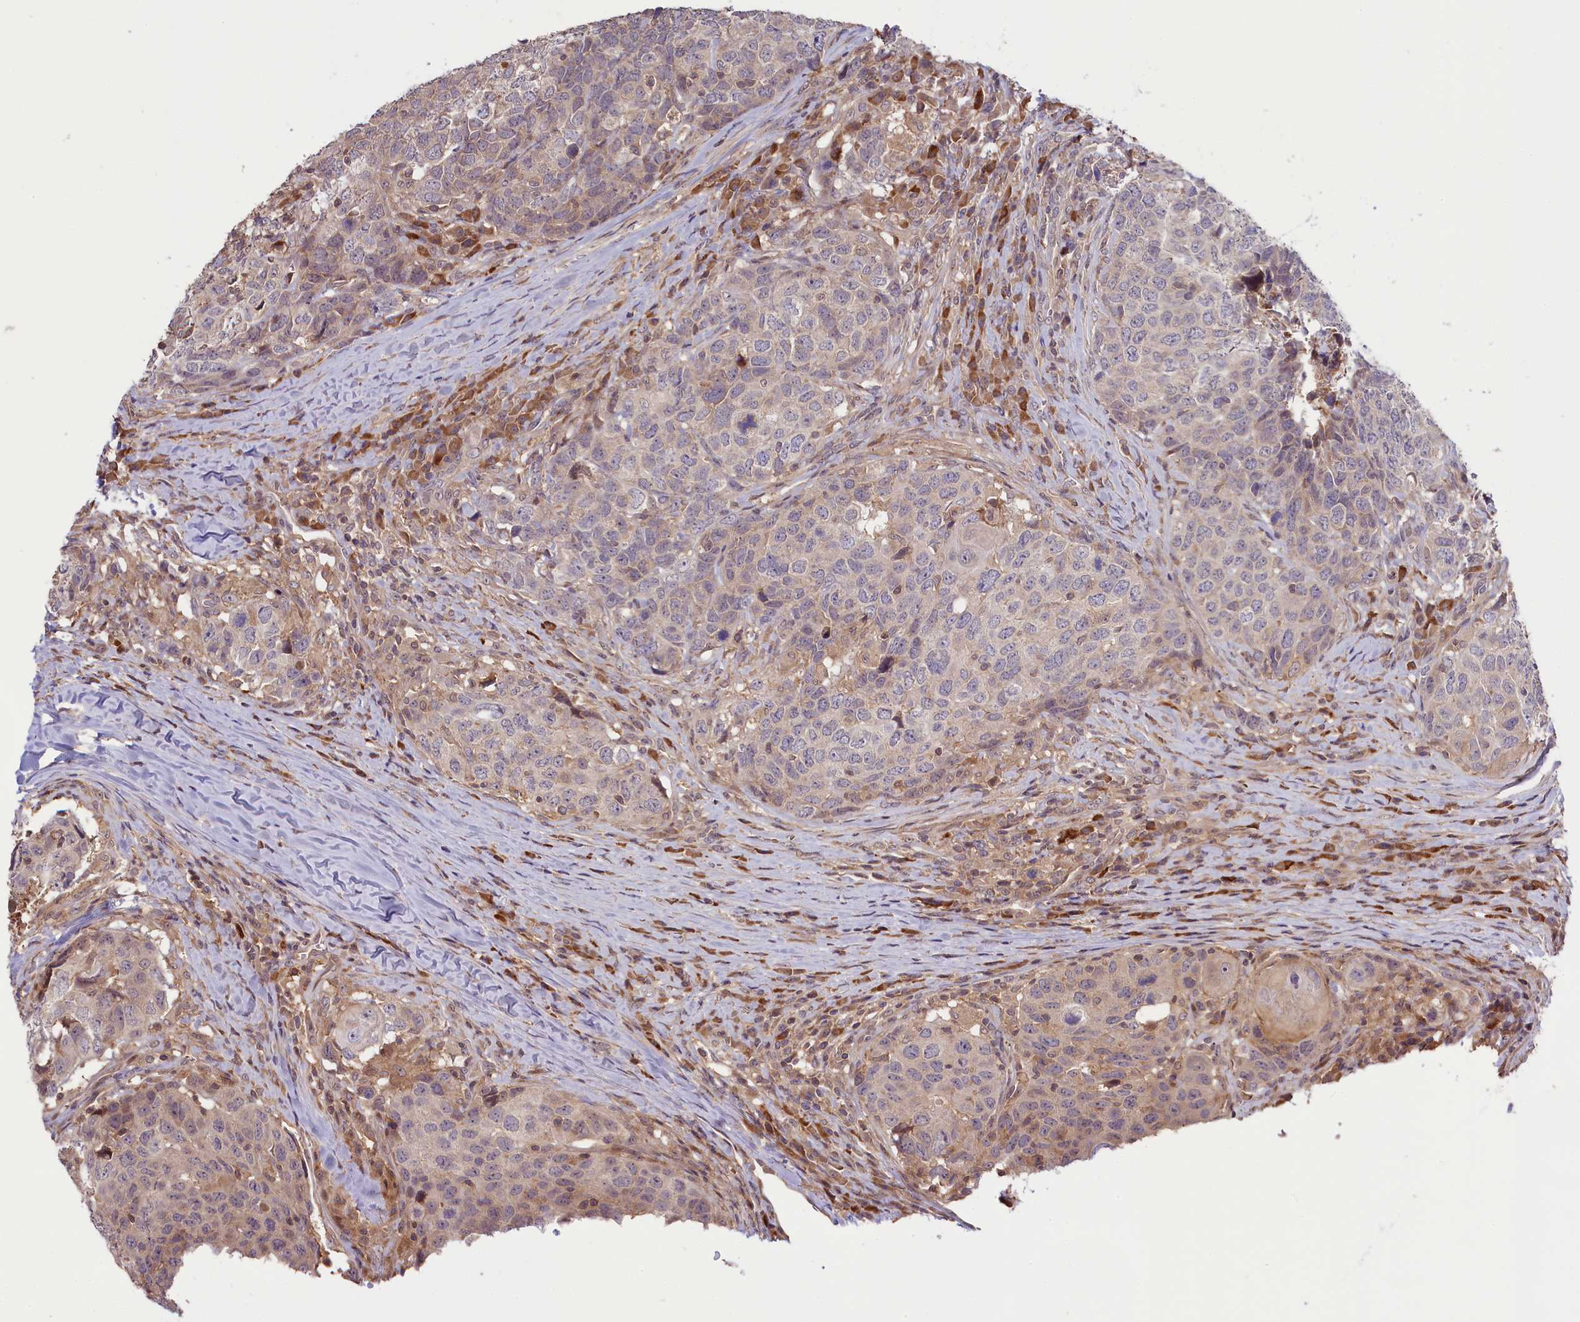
{"staining": {"intensity": "negative", "quantity": "none", "location": "none"}, "tissue": "head and neck cancer", "cell_type": "Tumor cells", "image_type": "cancer", "snomed": [{"axis": "morphology", "description": "Squamous cell carcinoma, NOS"}, {"axis": "topography", "description": "Head-Neck"}], "caption": "Immunohistochemical staining of human head and neck cancer (squamous cell carcinoma) displays no significant positivity in tumor cells.", "gene": "RIC8A", "patient": {"sex": "male", "age": 66}}